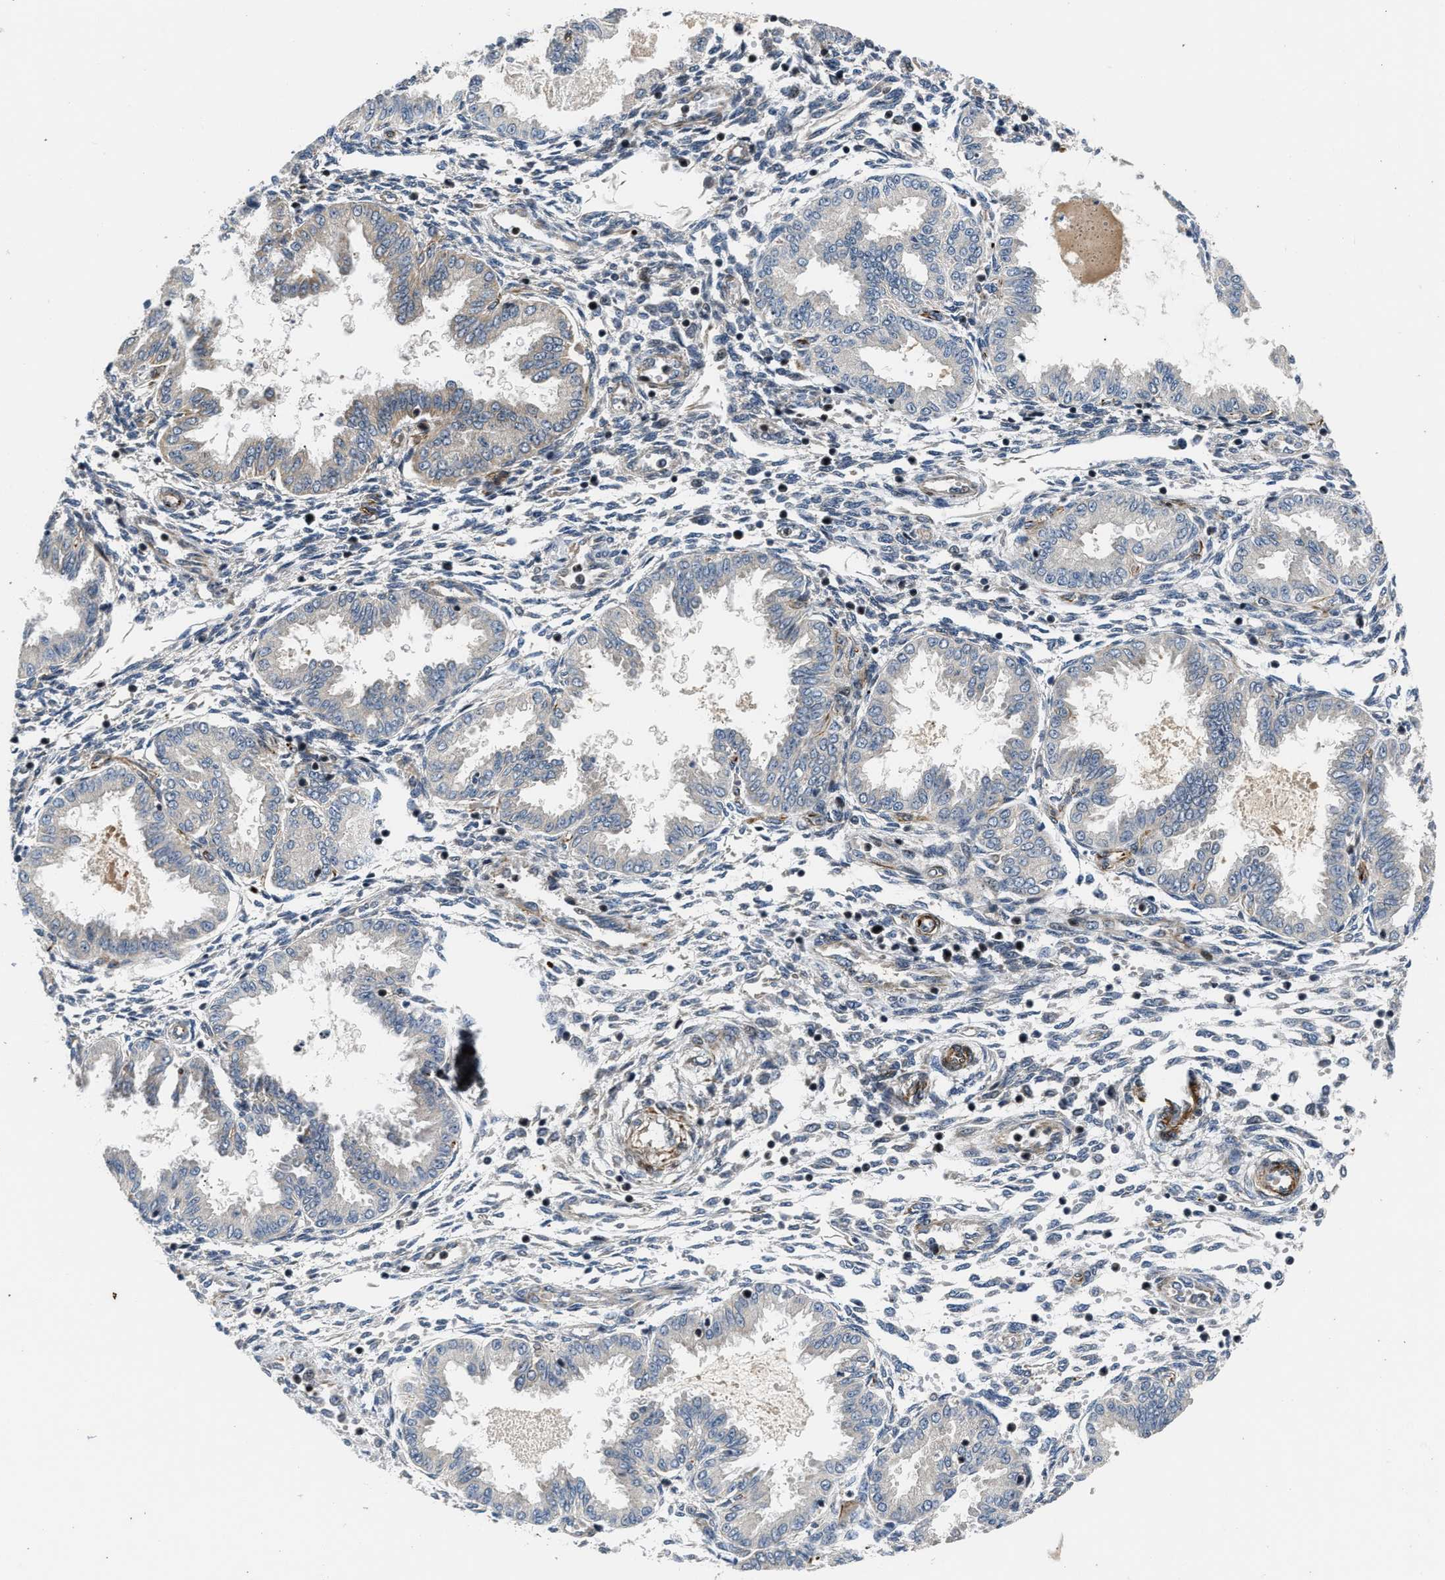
{"staining": {"intensity": "weak", "quantity": "<25%", "location": "nuclear"}, "tissue": "endometrium", "cell_type": "Cells in endometrial stroma", "image_type": "normal", "snomed": [{"axis": "morphology", "description": "Normal tissue, NOS"}, {"axis": "topography", "description": "Endometrium"}], "caption": "DAB immunohistochemical staining of benign human endometrium exhibits no significant staining in cells in endometrial stroma. Brightfield microscopy of immunohistochemistry stained with DAB (brown) and hematoxylin (blue), captured at high magnification.", "gene": "ALDH3A2", "patient": {"sex": "female", "age": 33}}